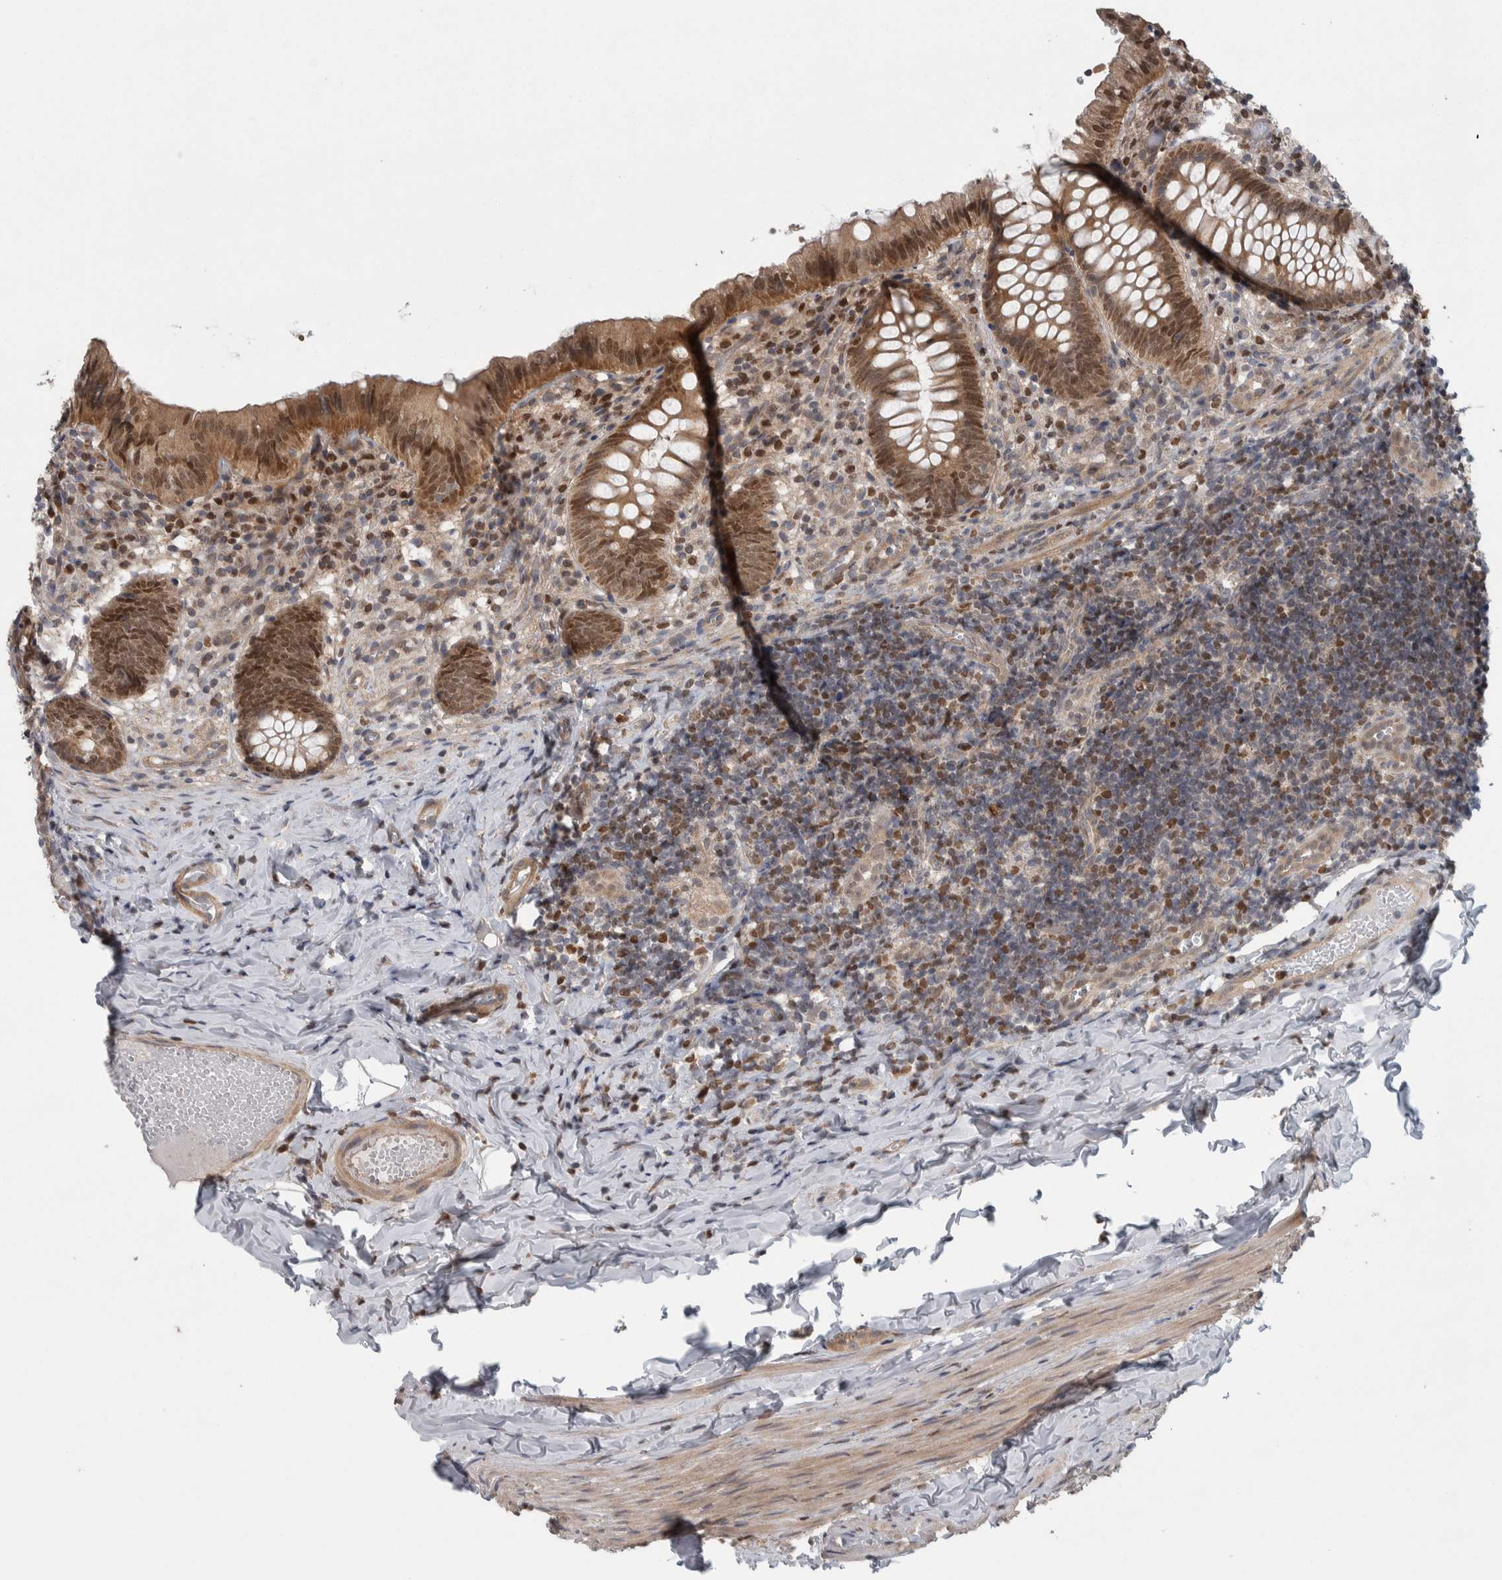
{"staining": {"intensity": "moderate", "quantity": ">75%", "location": "cytoplasmic/membranous,nuclear"}, "tissue": "appendix", "cell_type": "Glandular cells", "image_type": "normal", "snomed": [{"axis": "morphology", "description": "Normal tissue, NOS"}, {"axis": "topography", "description": "Appendix"}], "caption": "A brown stain labels moderate cytoplasmic/membranous,nuclear expression of a protein in glandular cells of unremarkable appendix.", "gene": "CWC27", "patient": {"sex": "male", "age": 8}}